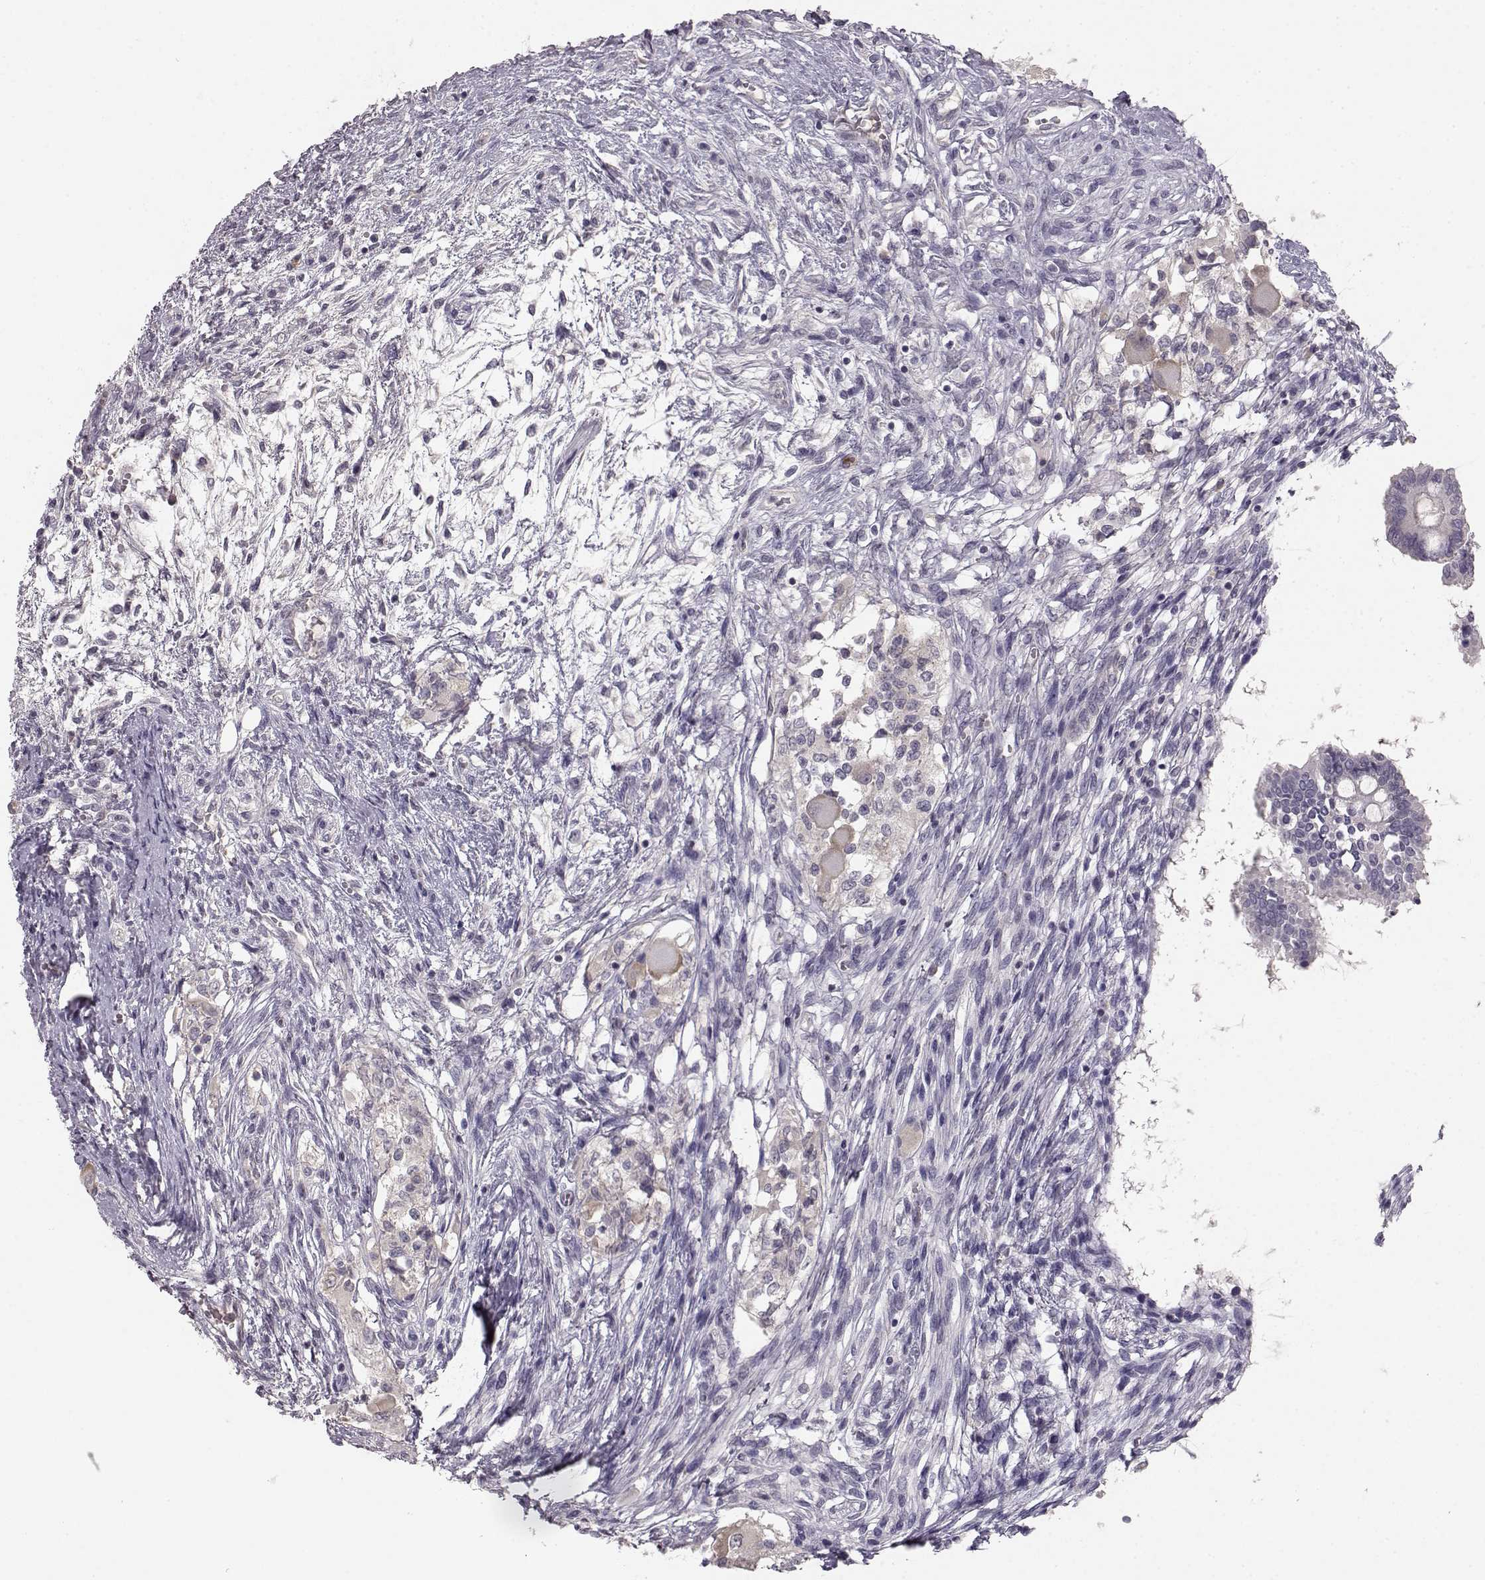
{"staining": {"intensity": "negative", "quantity": "none", "location": "none"}, "tissue": "testis cancer", "cell_type": "Tumor cells", "image_type": "cancer", "snomed": [{"axis": "morphology", "description": "Carcinoma, Embryonal, NOS"}, {"axis": "topography", "description": "Testis"}], "caption": "Immunohistochemistry (IHC) of testis cancer displays no positivity in tumor cells.", "gene": "BFSP2", "patient": {"sex": "male", "age": 37}}